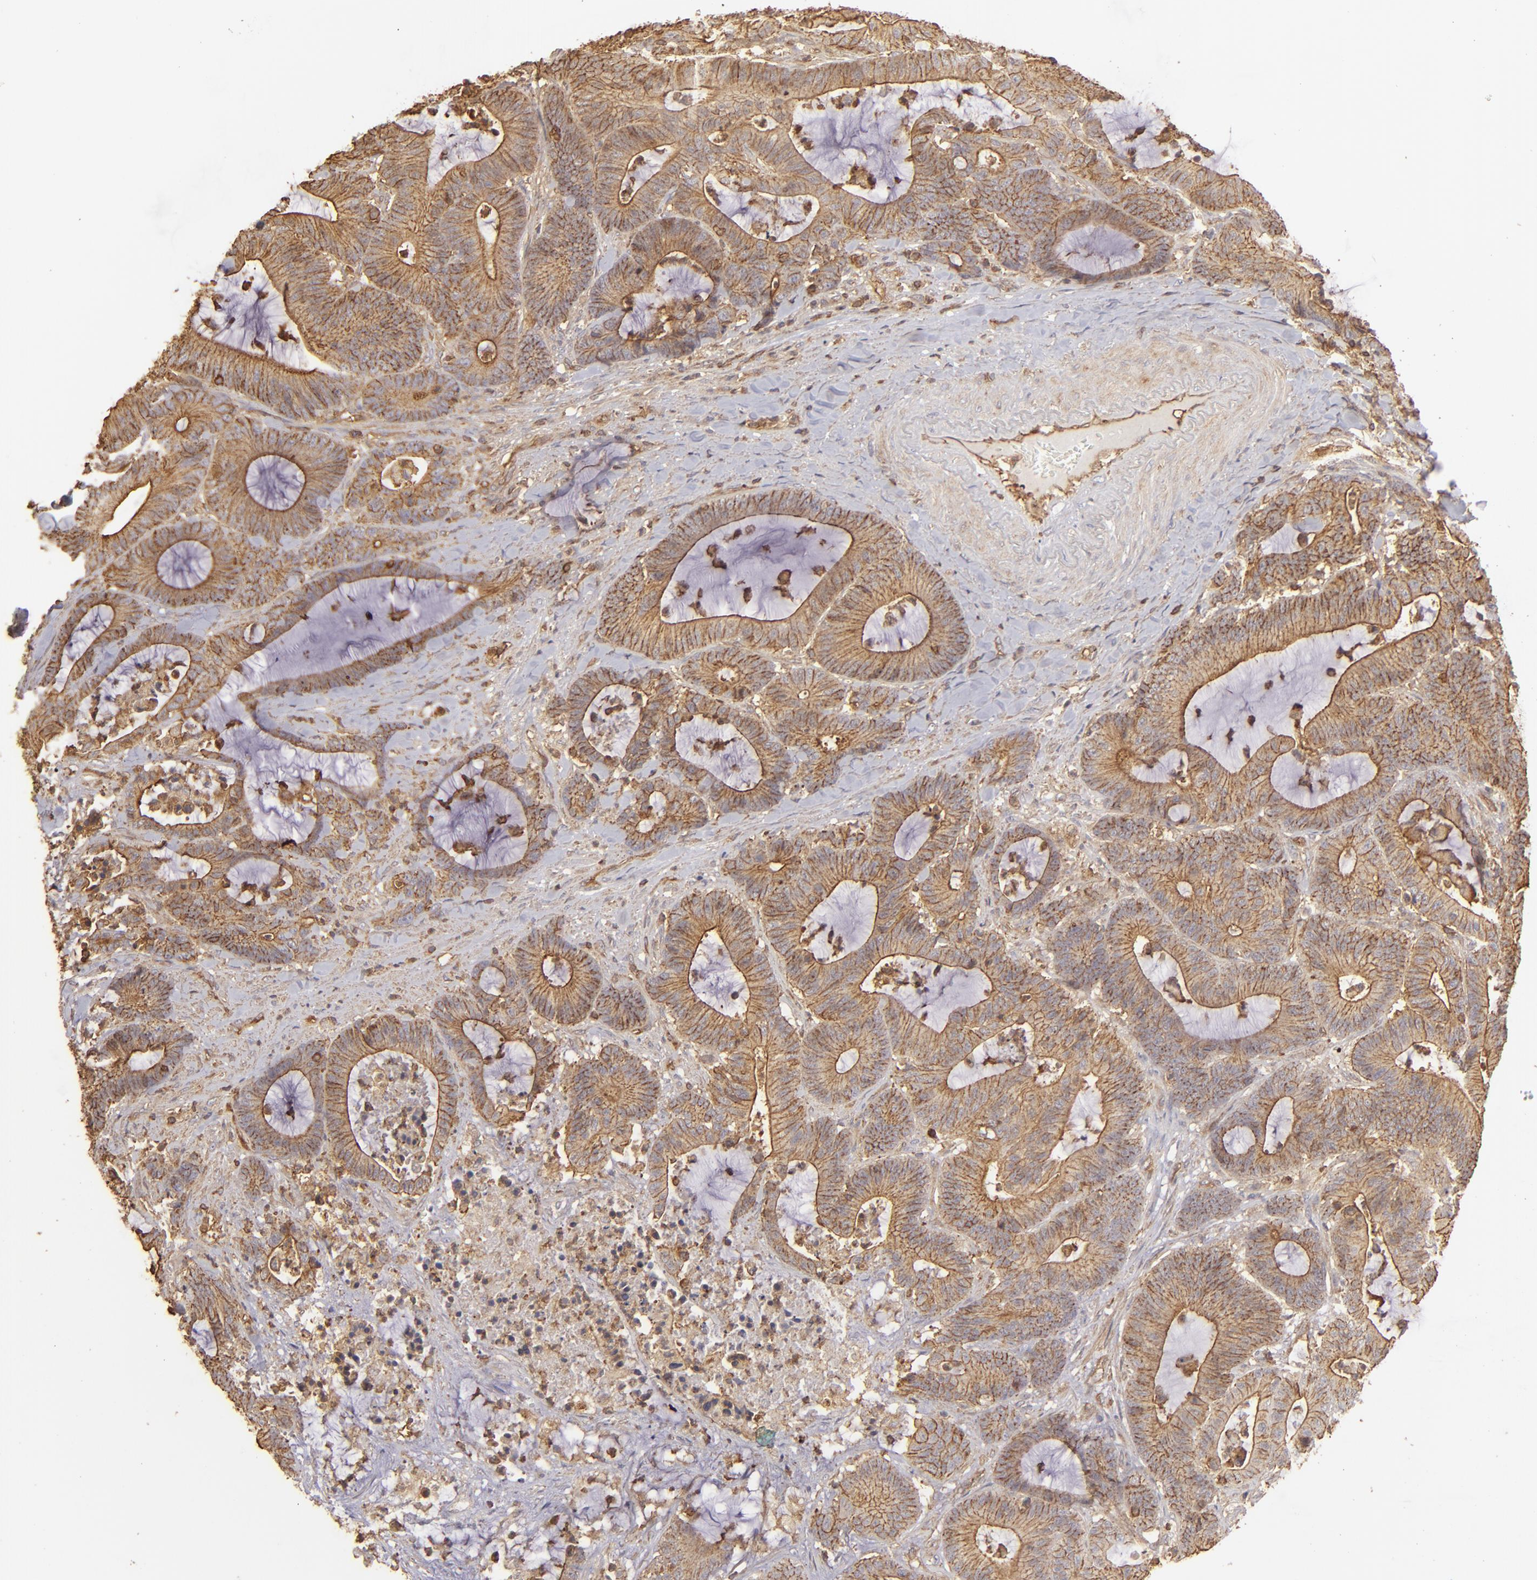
{"staining": {"intensity": "moderate", "quantity": ">75%", "location": "cytoplasmic/membranous"}, "tissue": "colorectal cancer", "cell_type": "Tumor cells", "image_type": "cancer", "snomed": [{"axis": "morphology", "description": "Adenocarcinoma, NOS"}, {"axis": "topography", "description": "Colon"}], "caption": "This is a micrograph of immunohistochemistry (IHC) staining of colorectal cancer (adenocarcinoma), which shows moderate expression in the cytoplasmic/membranous of tumor cells.", "gene": "ACTB", "patient": {"sex": "female", "age": 84}}